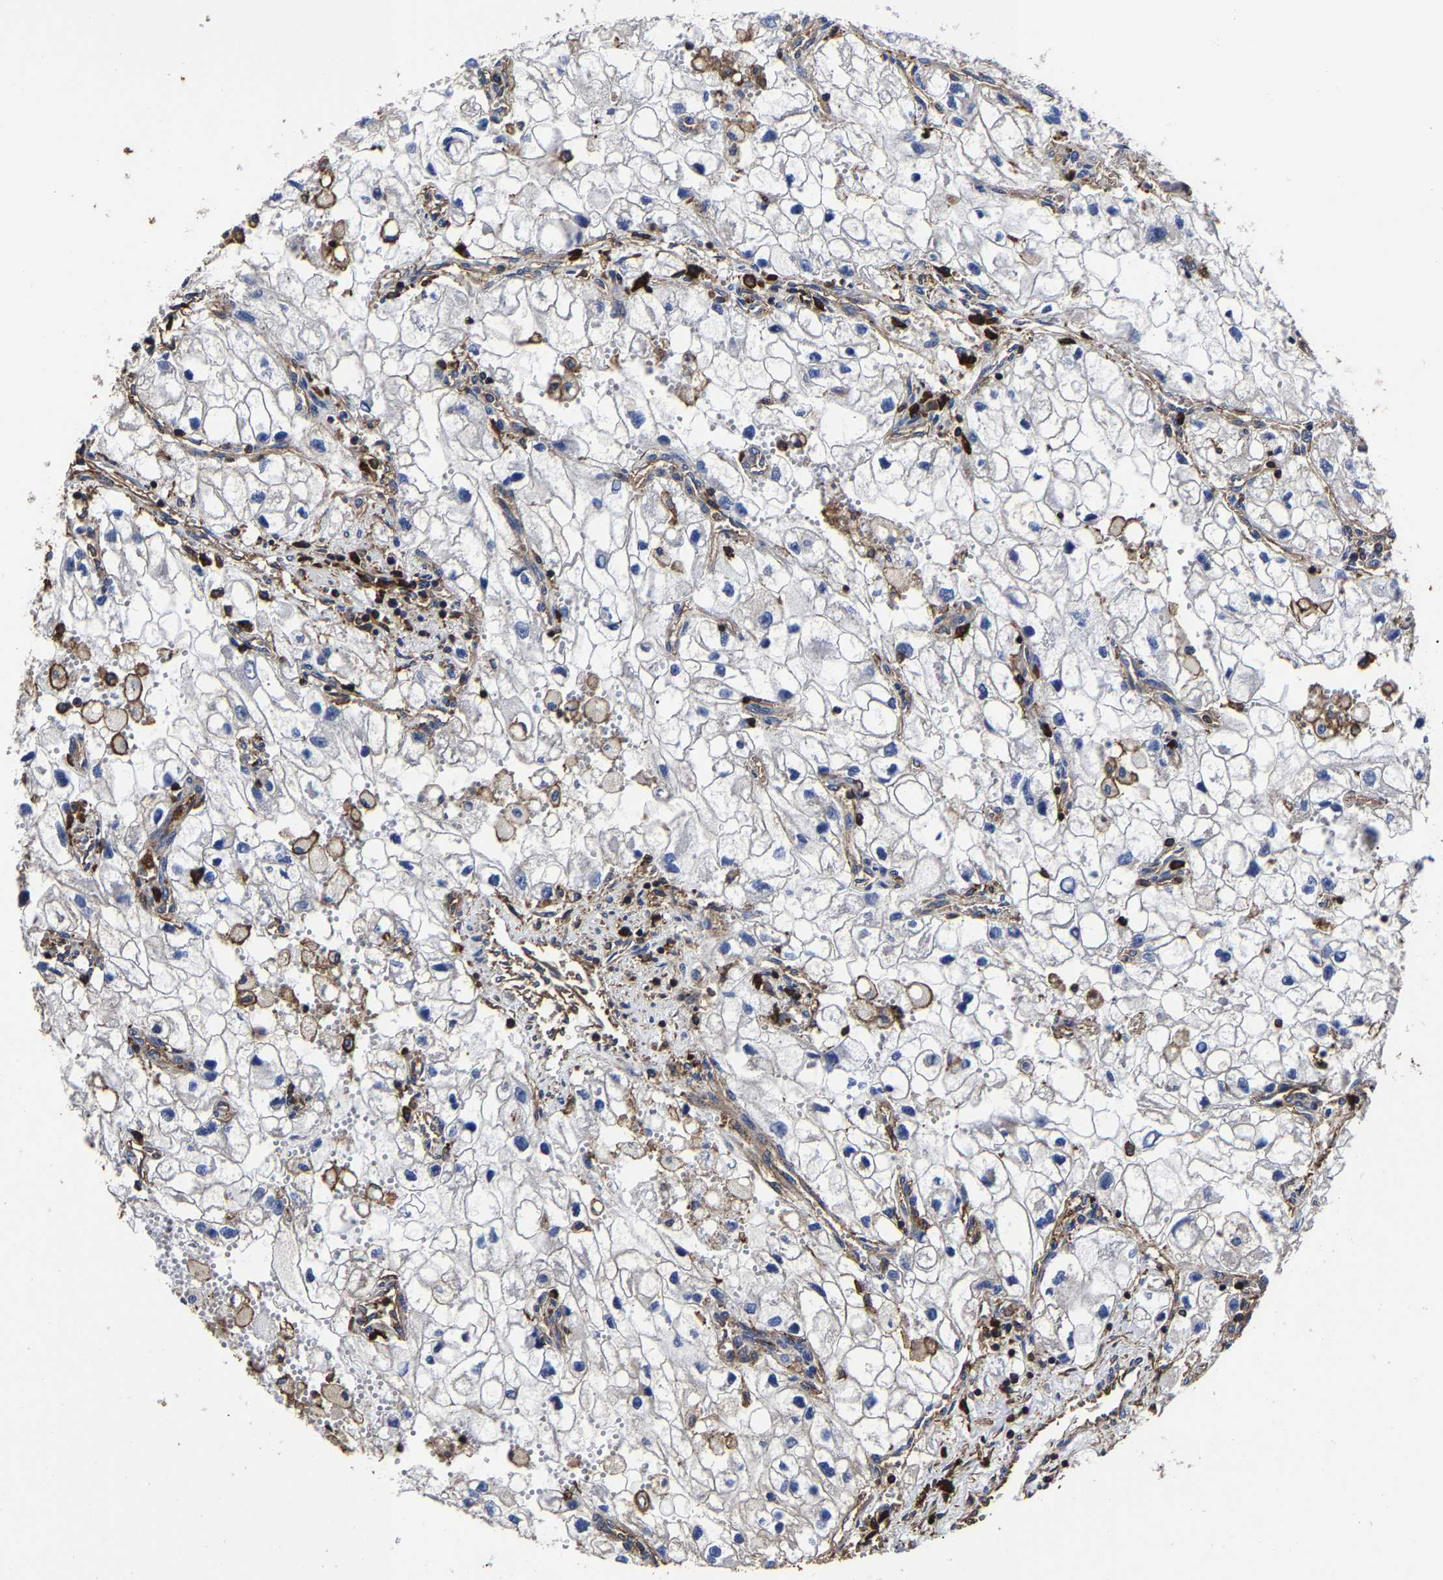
{"staining": {"intensity": "negative", "quantity": "none", "location": "none"}, "tissue": "renal cancer", "cell_type": "Tumor cells", "image_type": "cancer", "snomed": [{"axis": "morphology", "description": "Adenocarcinoma, NOS"}, {"axis": "topography", "description": "Kidney"}], "caption": "This micrograph is of renal adenocarcinoma stained with IHC to label a protein in brown with the nuclei are counter-stained blue. There is no expression in tumor cells.", "gene": "SSH3", "patient": {"sex": "female", "age": 70}}